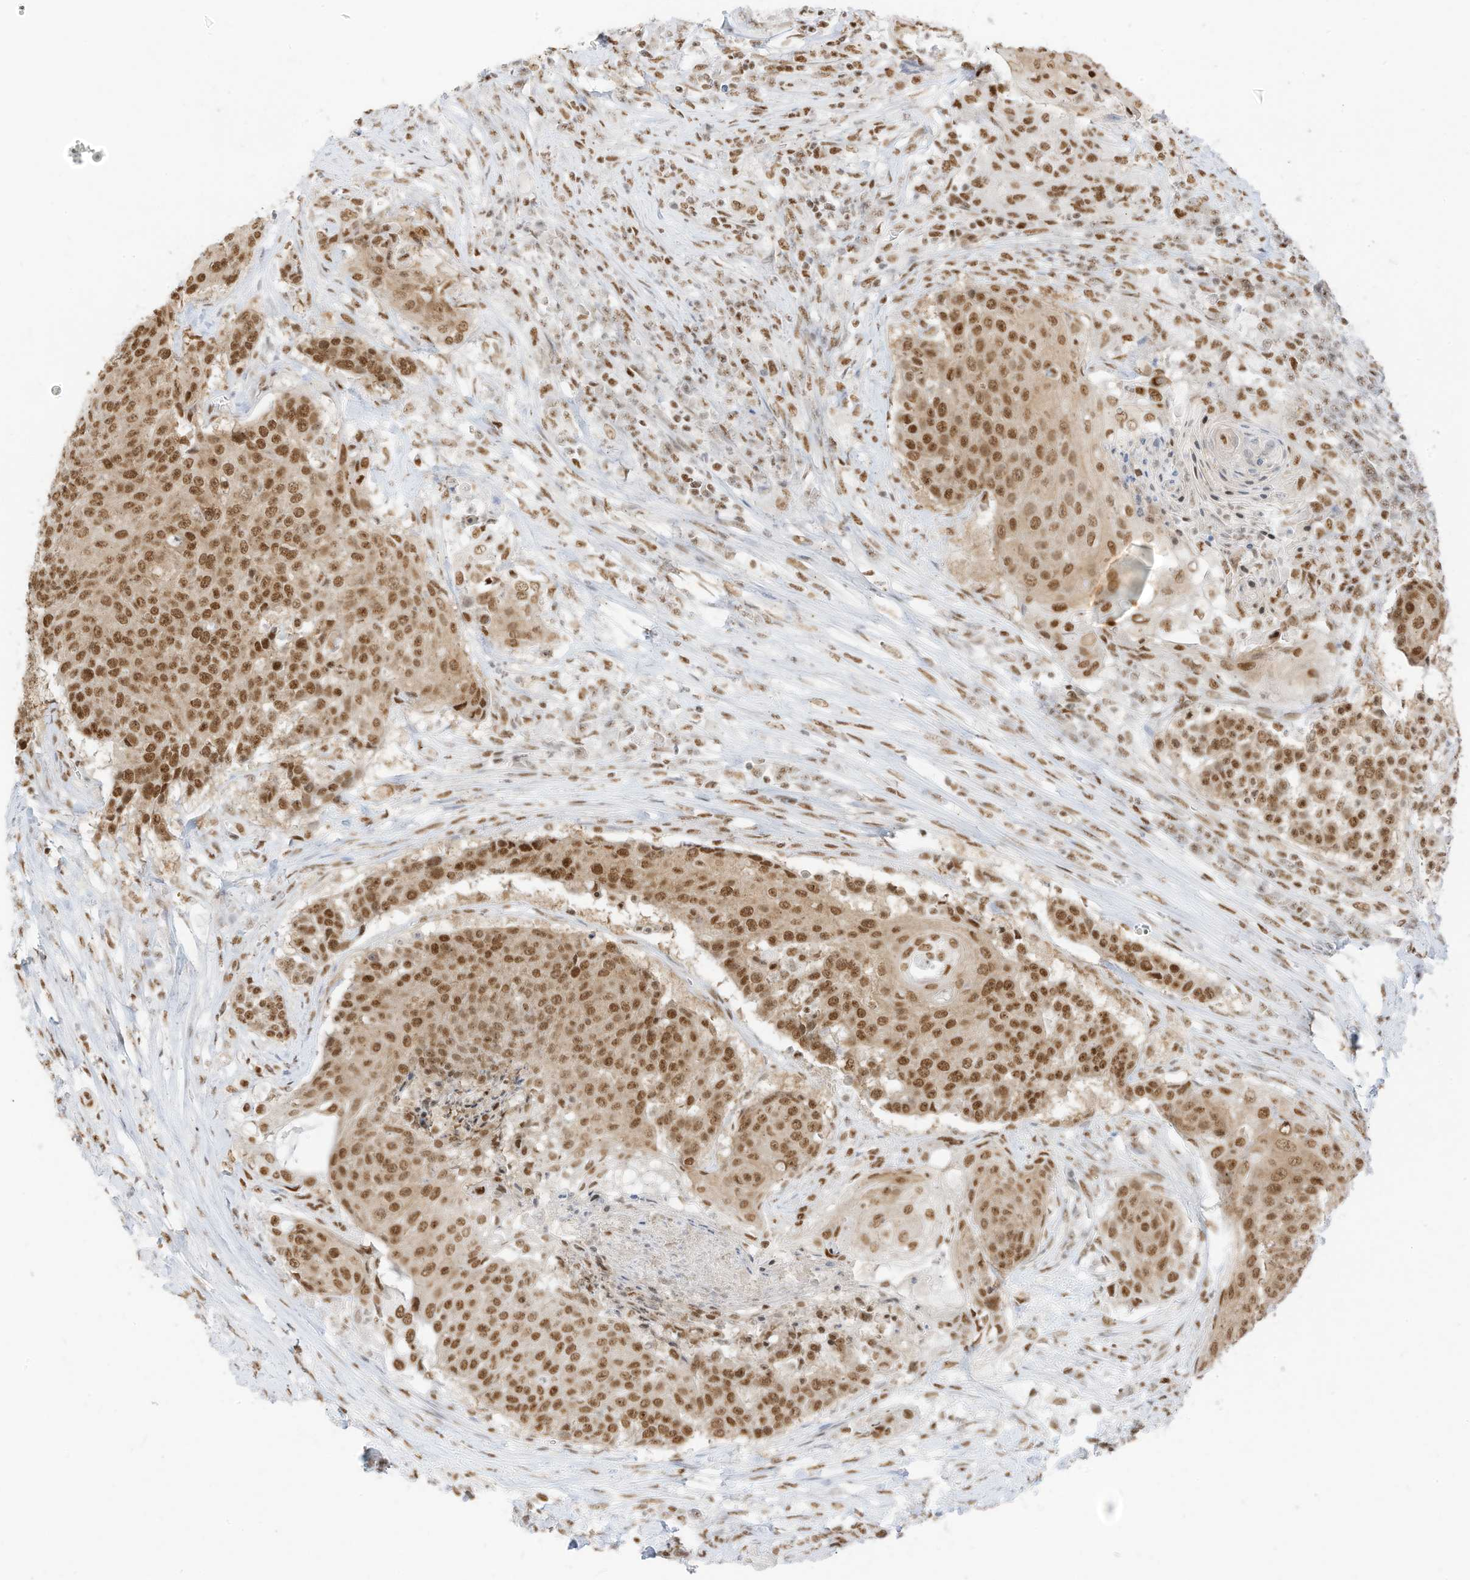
{"staining": {"intensity": "moderate", "quantity": ">75%", "location": "nuclear"}, "tissue": "urothelial cancer", "cell_type": "Tumor cells", "image_type": "cancer", "snomed": [{"axis": "morphology", "description": "Urothelial carcinoma, High grade"}, {"axis": "topography", "description": "Urinary bladder"}], "caption": "High-grade urothelial carcinoma stained with a brown dye exhibits moderate nuclear positive expression in approximately >75% of tumor cells.", "gene": "SMARCA2", "patient": {"sex": "female", "age": 63}}